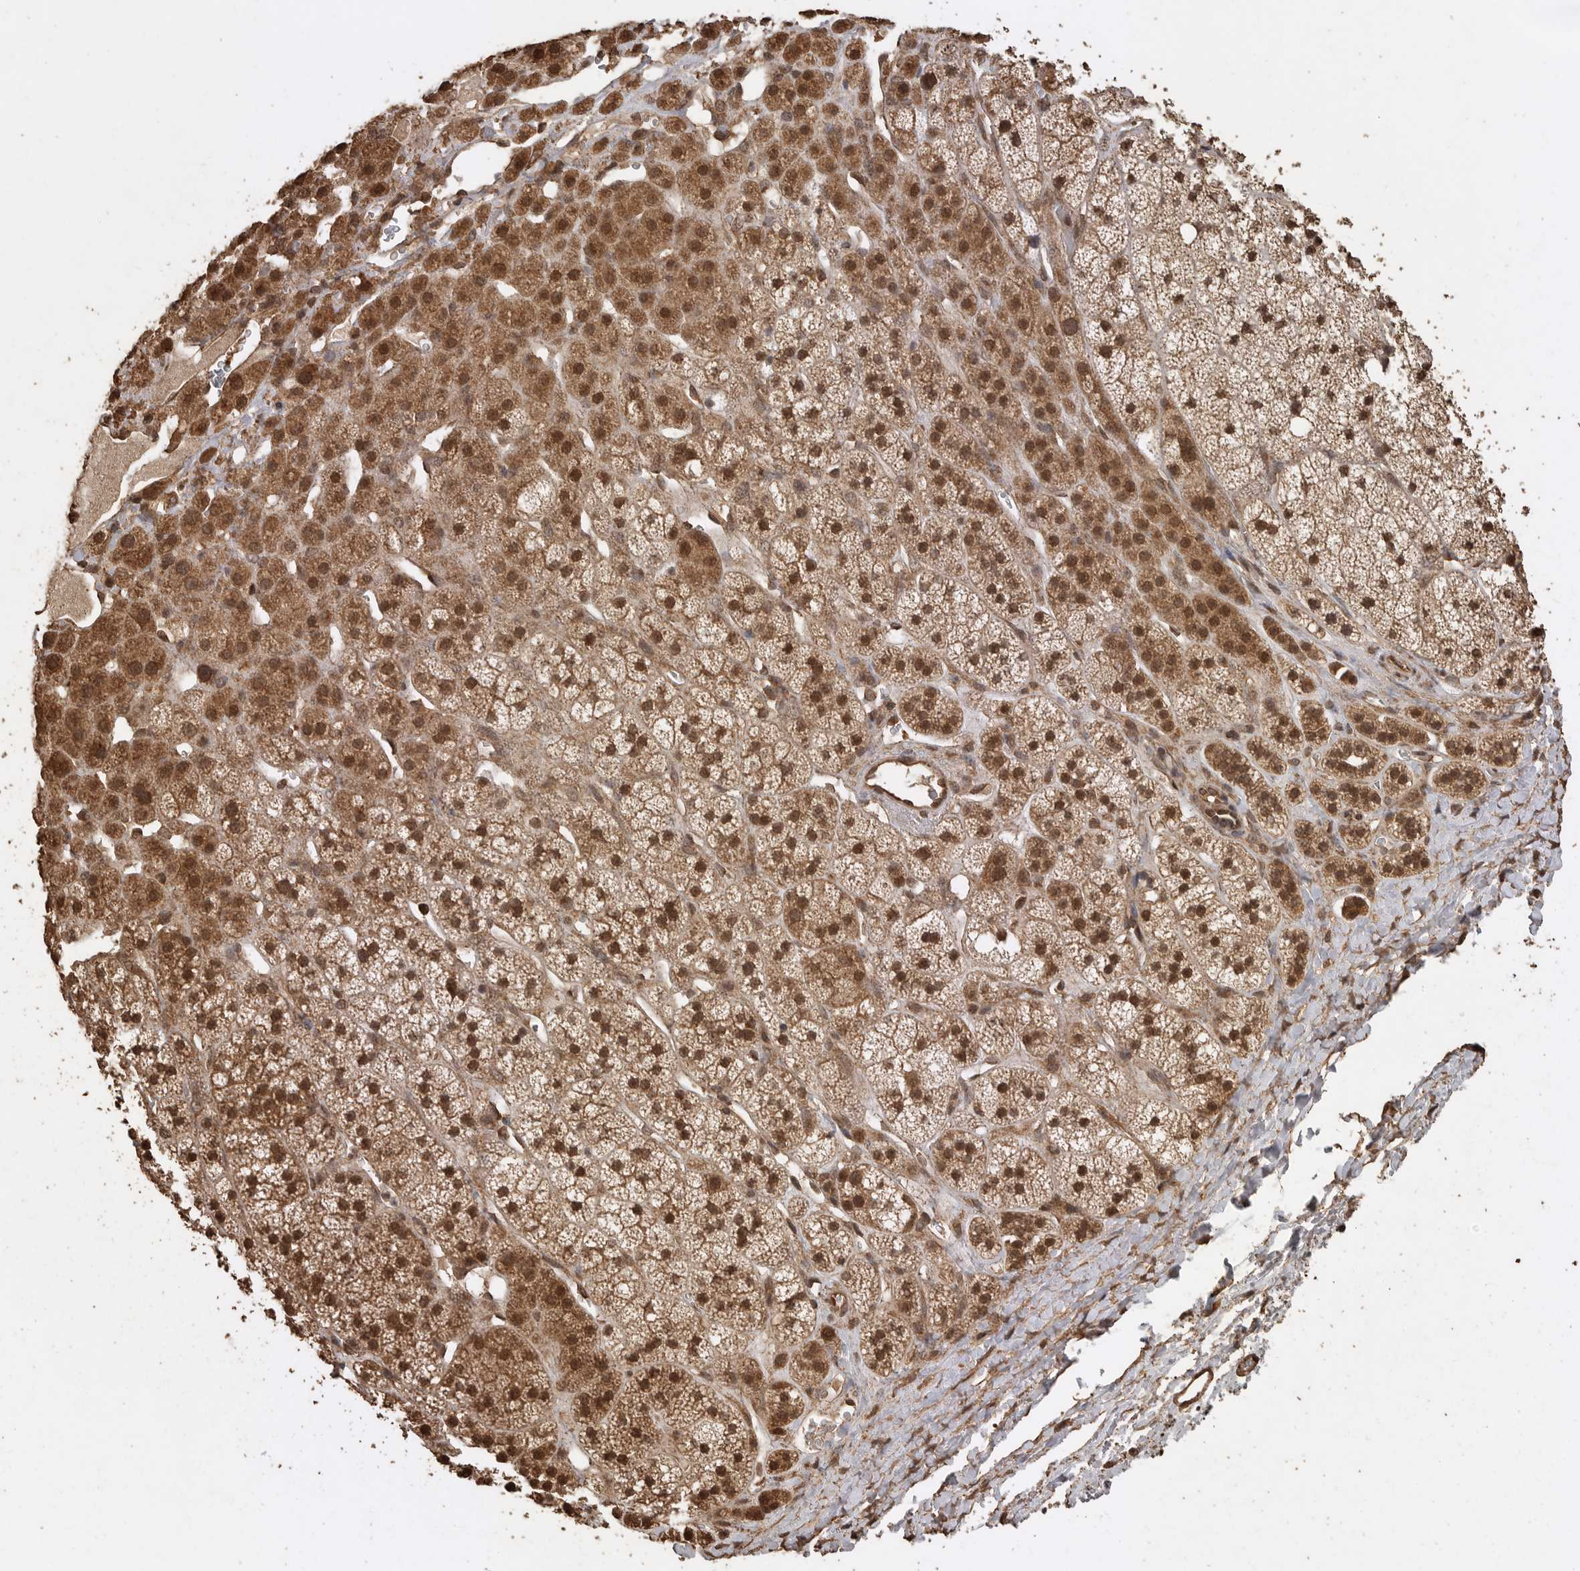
{"staining": {"intensity": "moderate", "quantity": ">75%", "location": "cytoplasmic/membranous,nuclear"}, "tissue": "adrenal gland", "cell_type": "Glandular cells", "image_type": "normal", "snomed": [{"axis": "morphology", "description": "Normal tissue, NOS"}, {"axis": "topography", "description": "Adrenal gland"}], "caption": "IHC photomicrograph of unremarkable human adrenal gland stained for a protein (brown), which displays medium levels of moderate cytoplasmic/membranous,nuclear positivity in approximately >75% of glandular cells.", "gene": "PINK1", "patient": {"sex": "male", "age": 56}}